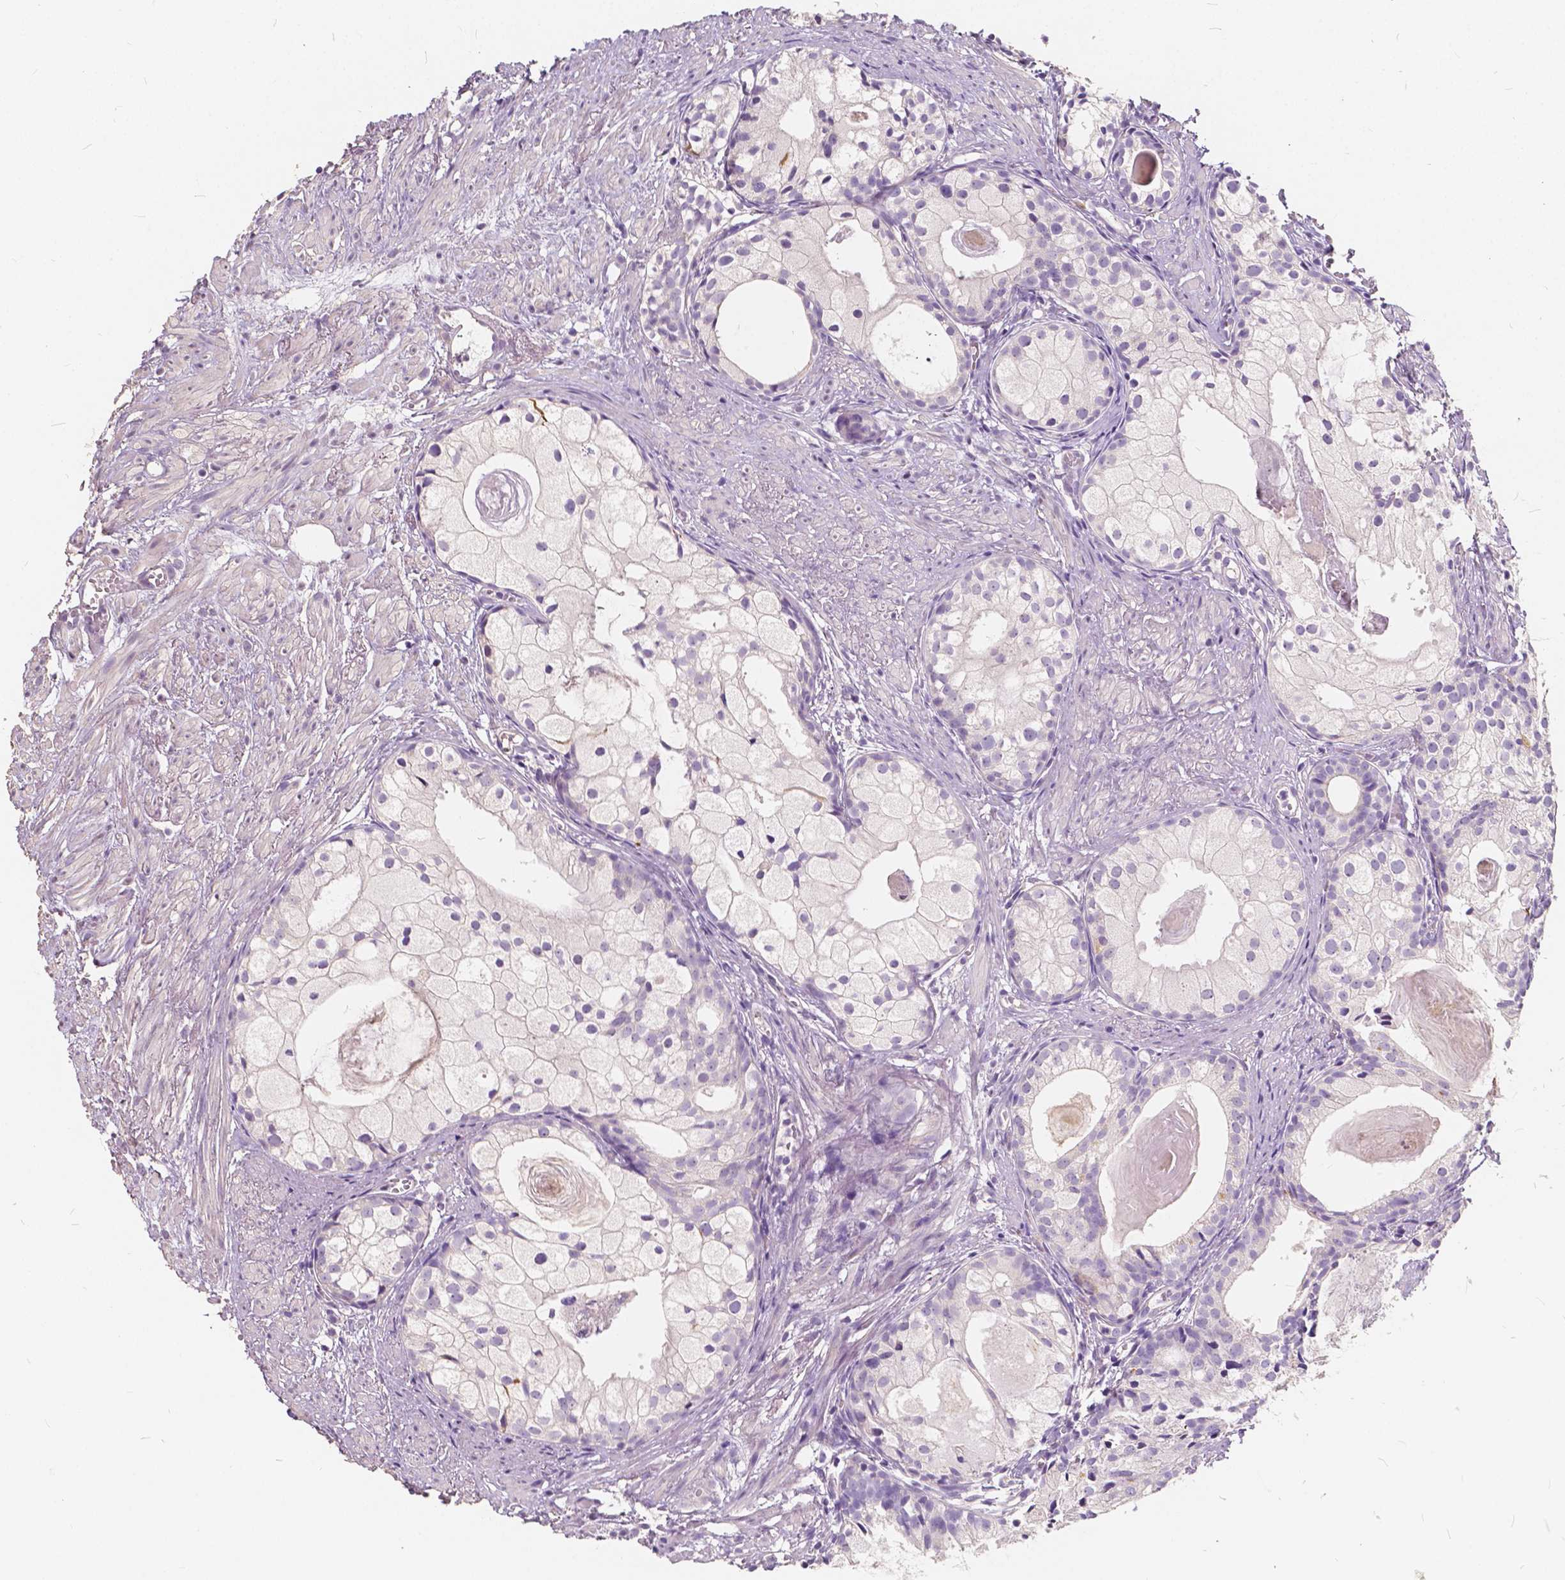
{"staining": {"intensity": "negative", "quantity": "none", "location": "none"}, "tissue": "prostate cancer", "cell_type": "Tumor cells", "image_type": "cancer", "snomed": [{"axis": "morphology", "description": "Adenocarcinoma, High grade"}, {"axis": "topography", "description": "Prostate"}], "caption": "An IHC micrograph of prostate cancer is shown. There is no staining in tumor cells of prostate cancer.", "gene": "SLC7A8", "patient": {"sex": "male", "age": 85}}